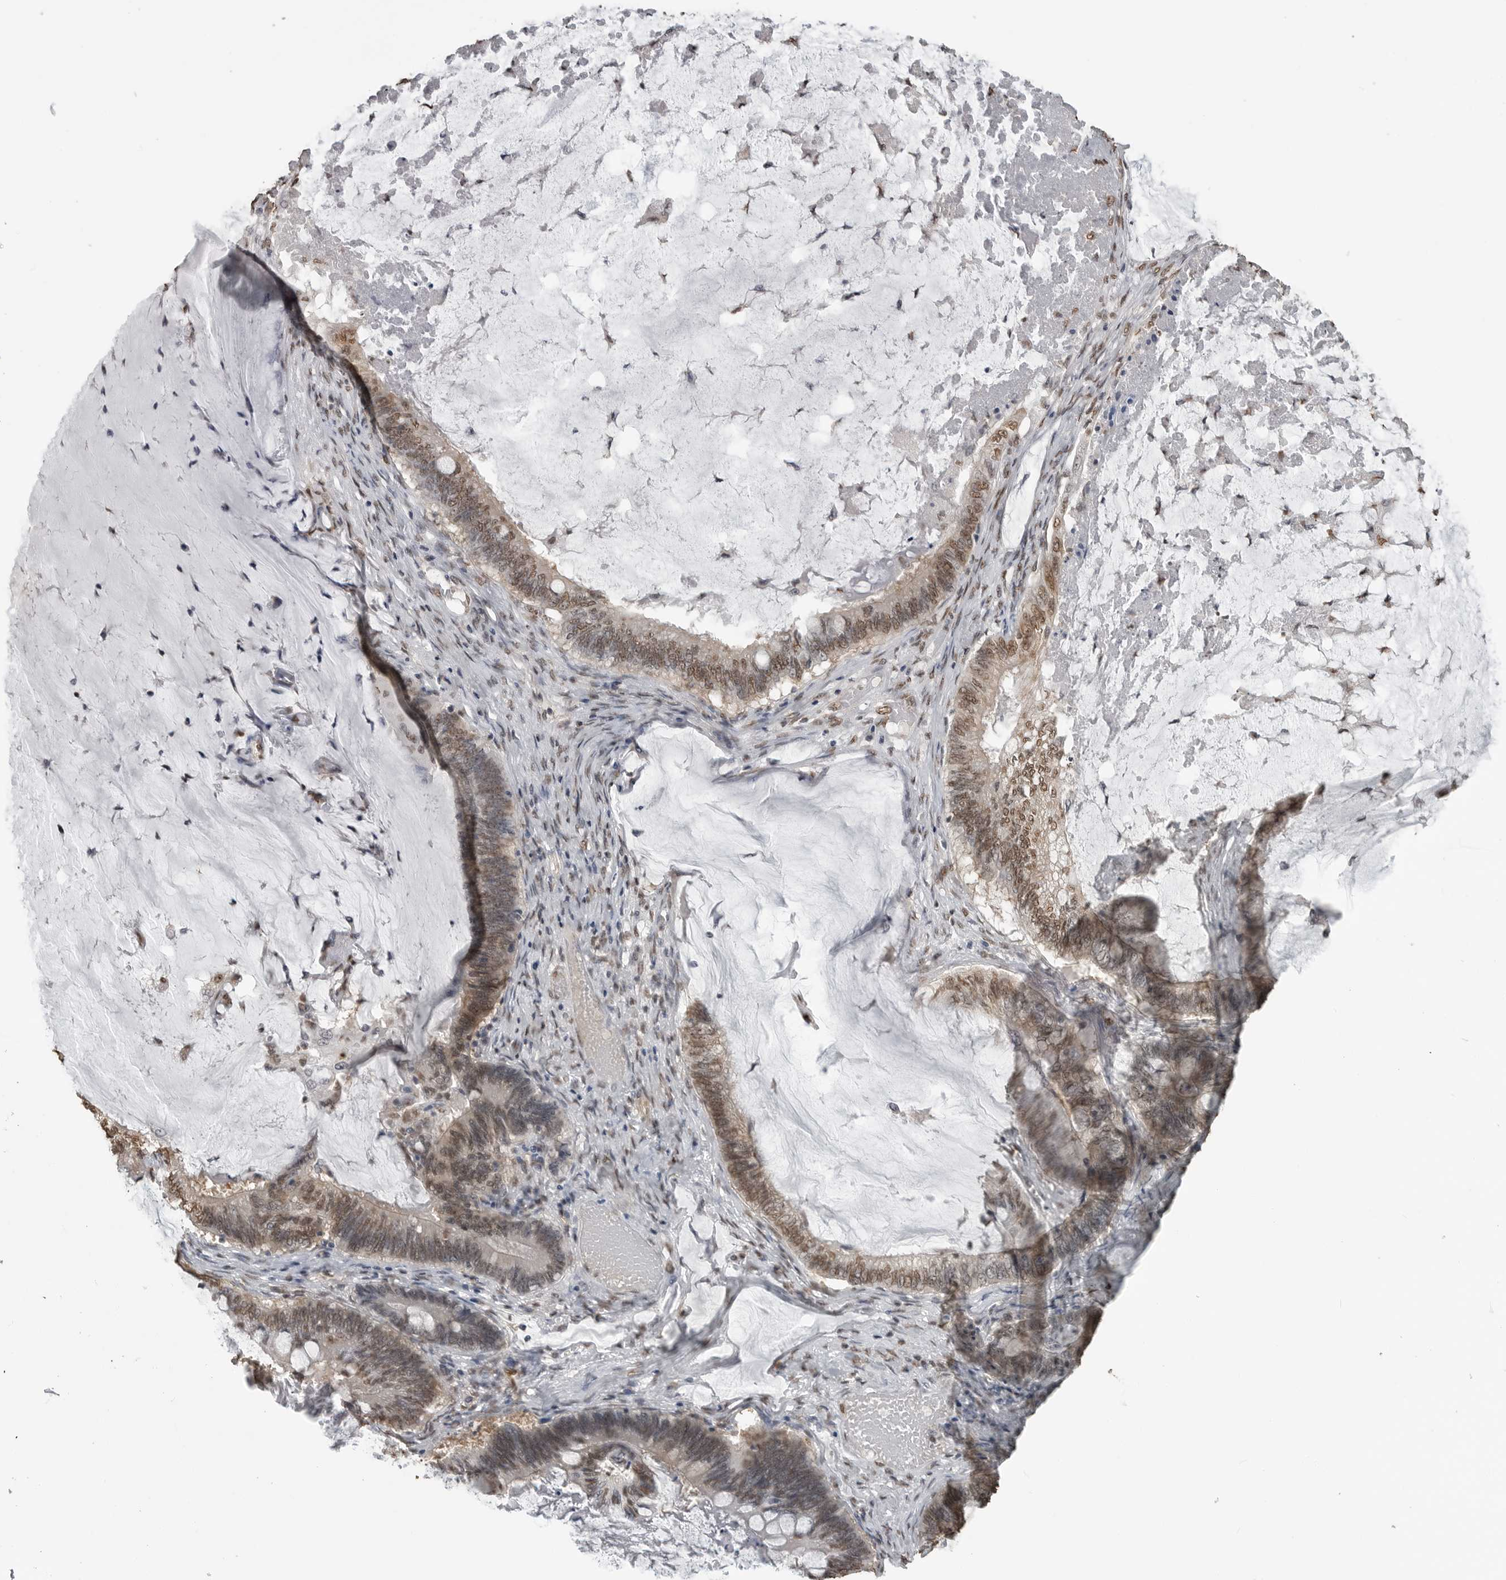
{"staining": {"intensity": "moderate", "quantity": "25%-75%", "location": "nuclear"}, "tissue": "ovarian cancer", "cell_type": "Tumor cells", "image_type": "cancer", "snomed": [{"axis": "morphology", "description": "Cystadenocarcinoma, mucinous, NOS"}, {"axis": "topography", "description": "Ovary"}], "caption": "Immunohistochemistry (IHC) micrograph of ovarian cancer (mucinous cystadenocarcinoma) stained for a protein (brown), which demonstrates medium levels of moderate nuclear positivity in approximately 25%-75% of tumor cells.", "gene": "SMAD2", "patient": {"sex": "female", "age": 61}}